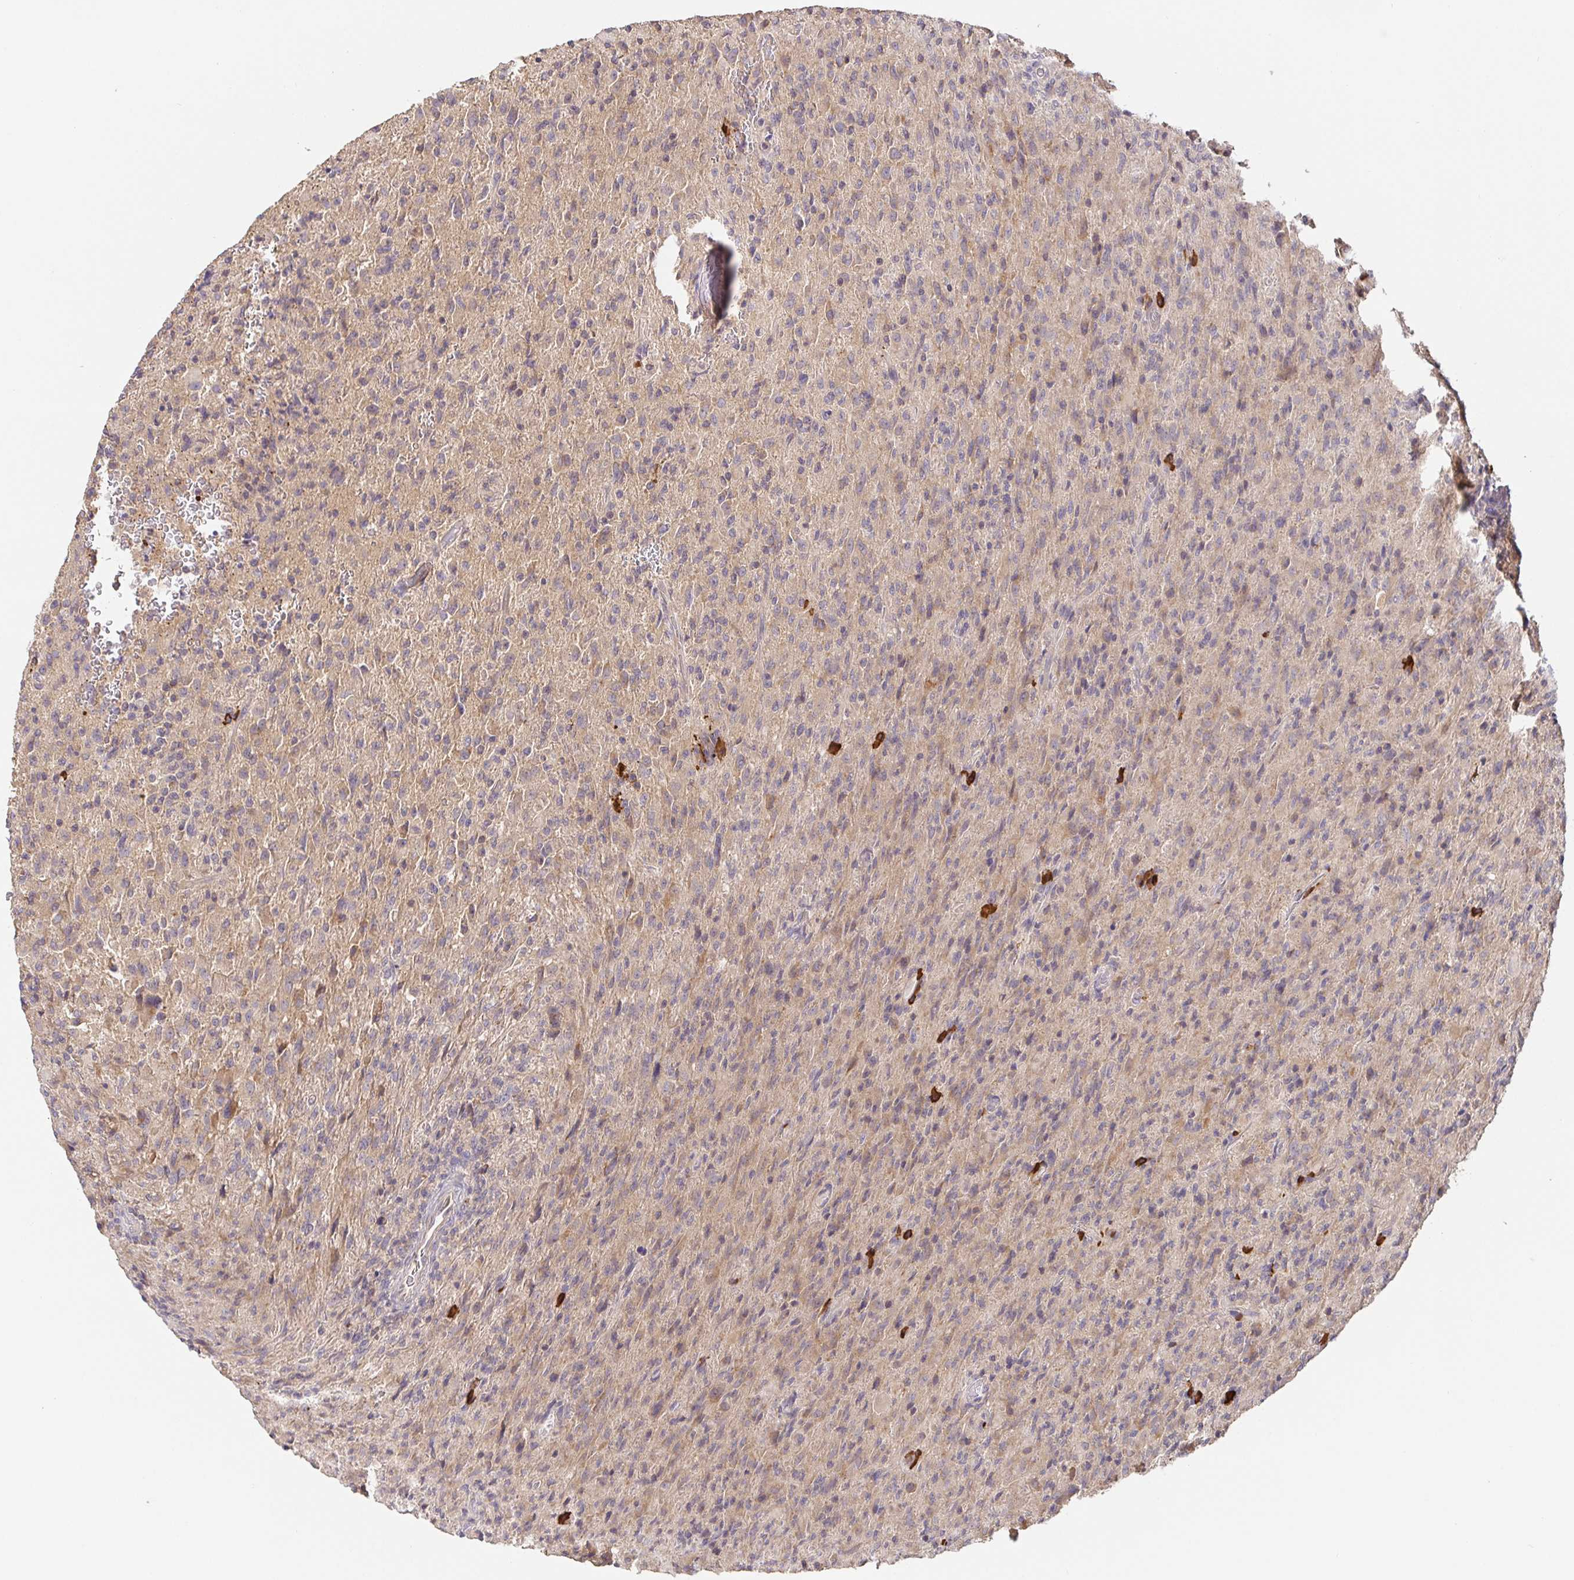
{"staining": {"intensity": "negative", "quantity": "none", "location": "none"}, "tissue": "glioma", "cell_type": "Tumor cells", "image_type": "cancer", "snomed": [{"axis": "morphology", "description": "Glioma, malignant, High grade"}, {"axis": "topography", "description": "Brain"}], "caption": "High-grade glioma (malignant) was stained to show a protein in brown. There is no significant staining in tumor cells. (DAB (3,3'-diaminobenzidine) immunohistochemistry (IHC), high magnification).", "gene": "HAGH", "patient": {"sex": "male", "age": 68}}